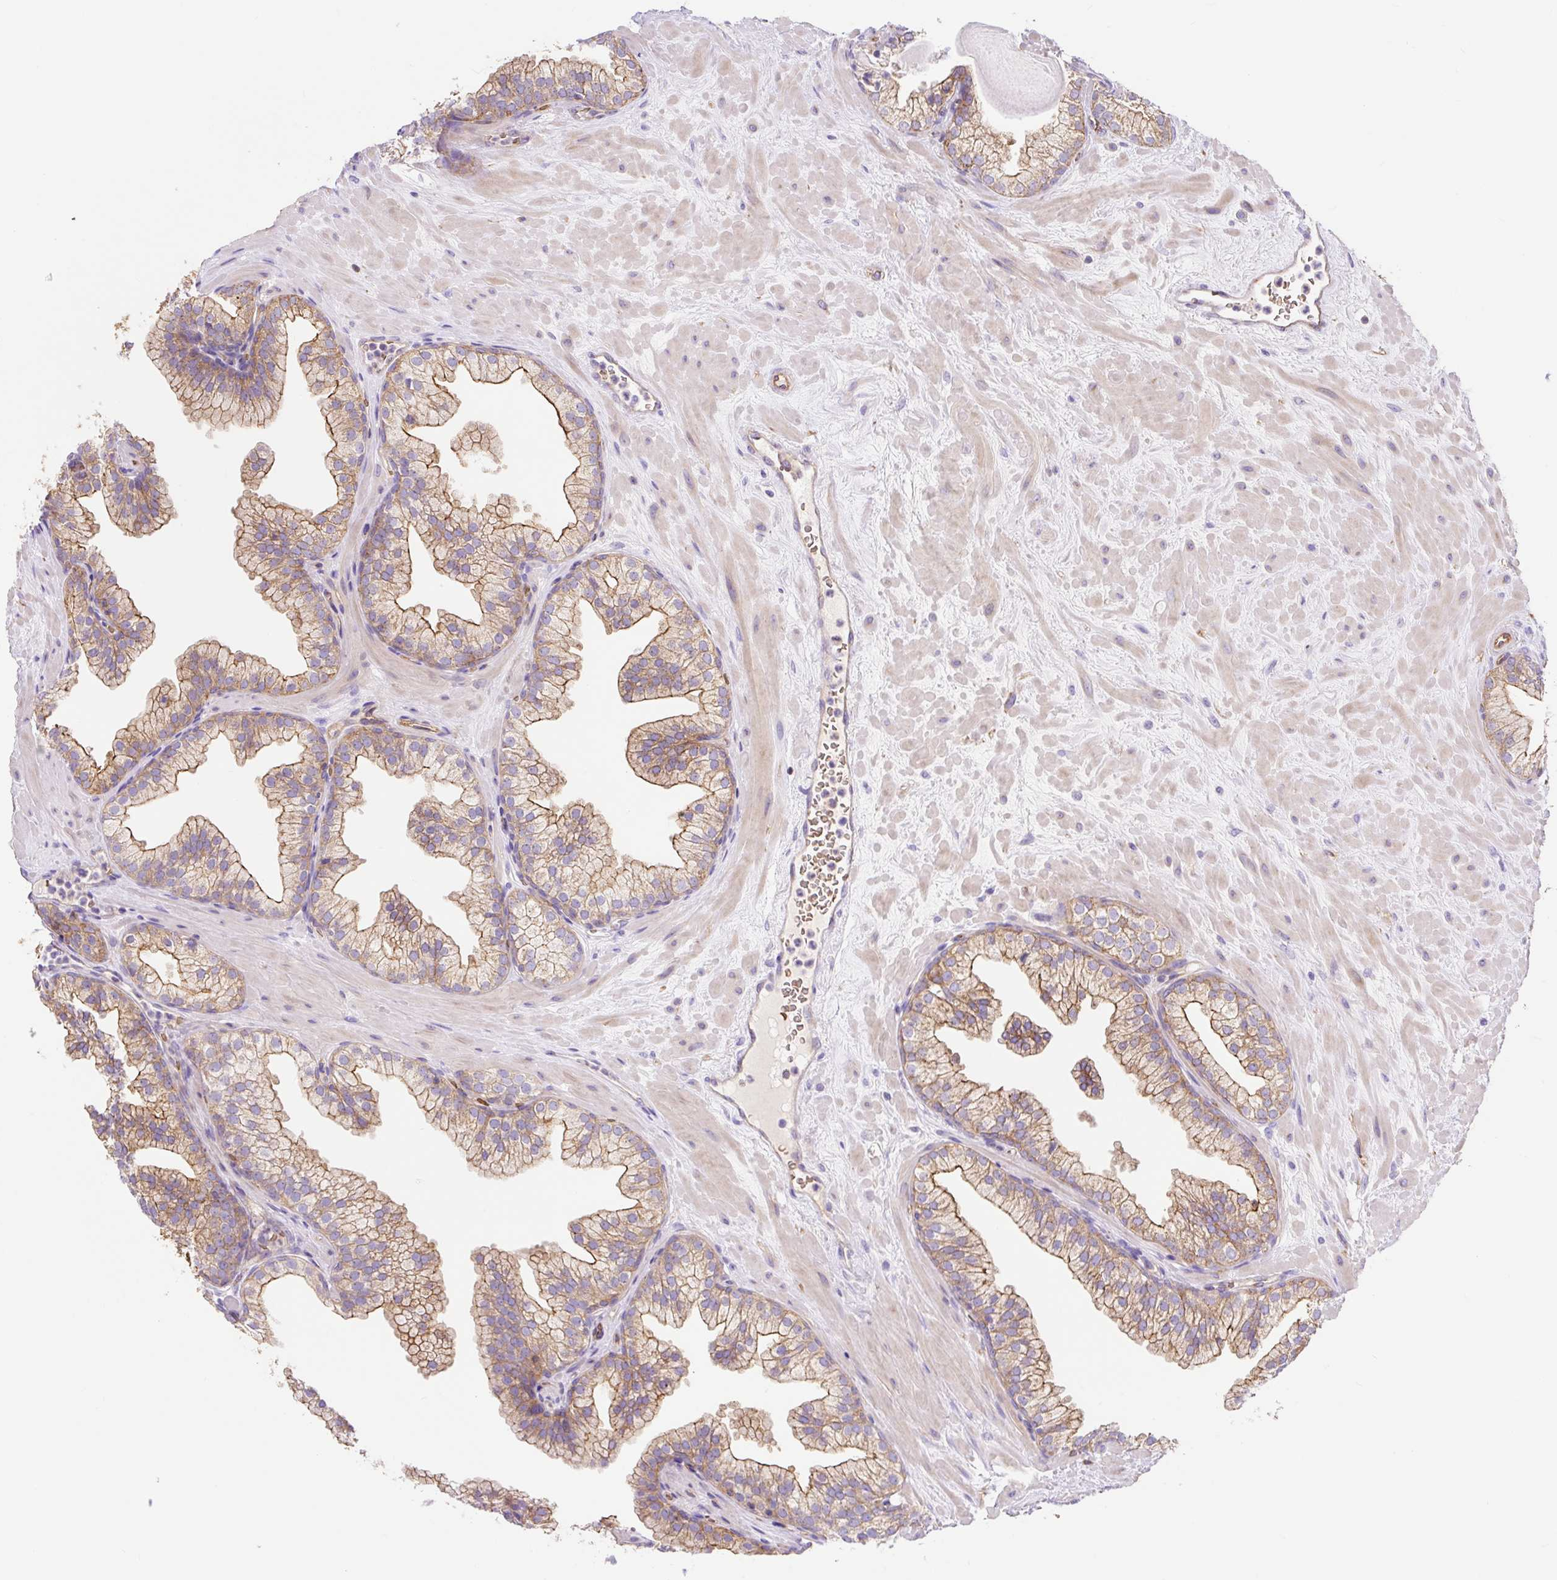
{"staining": {"intensity": "moderate", "quantity": ">75%", "location": "cytoplasmic/membranous"}, "tissue": "prostate", "cell_type": "Glandular cells", "image_type": "normal", "snomed": [{"axis": "morphology", "description": "Normal tissue, NOS"}, {"axis": "topography", "description": "Prostate"}, {"axis": "topography", "description": "Peripheral nerve tissue"}], "caption": "Immunohistochemistry (IHC) histopathology image of normal human prostate stained for a protein (brown), which reveals medium levels of moderate cytoplasmic/membranous expression in about >75% of glandular cells.", "gene": "HIP1R", "patient": {"sex": "male", "age": 61}}